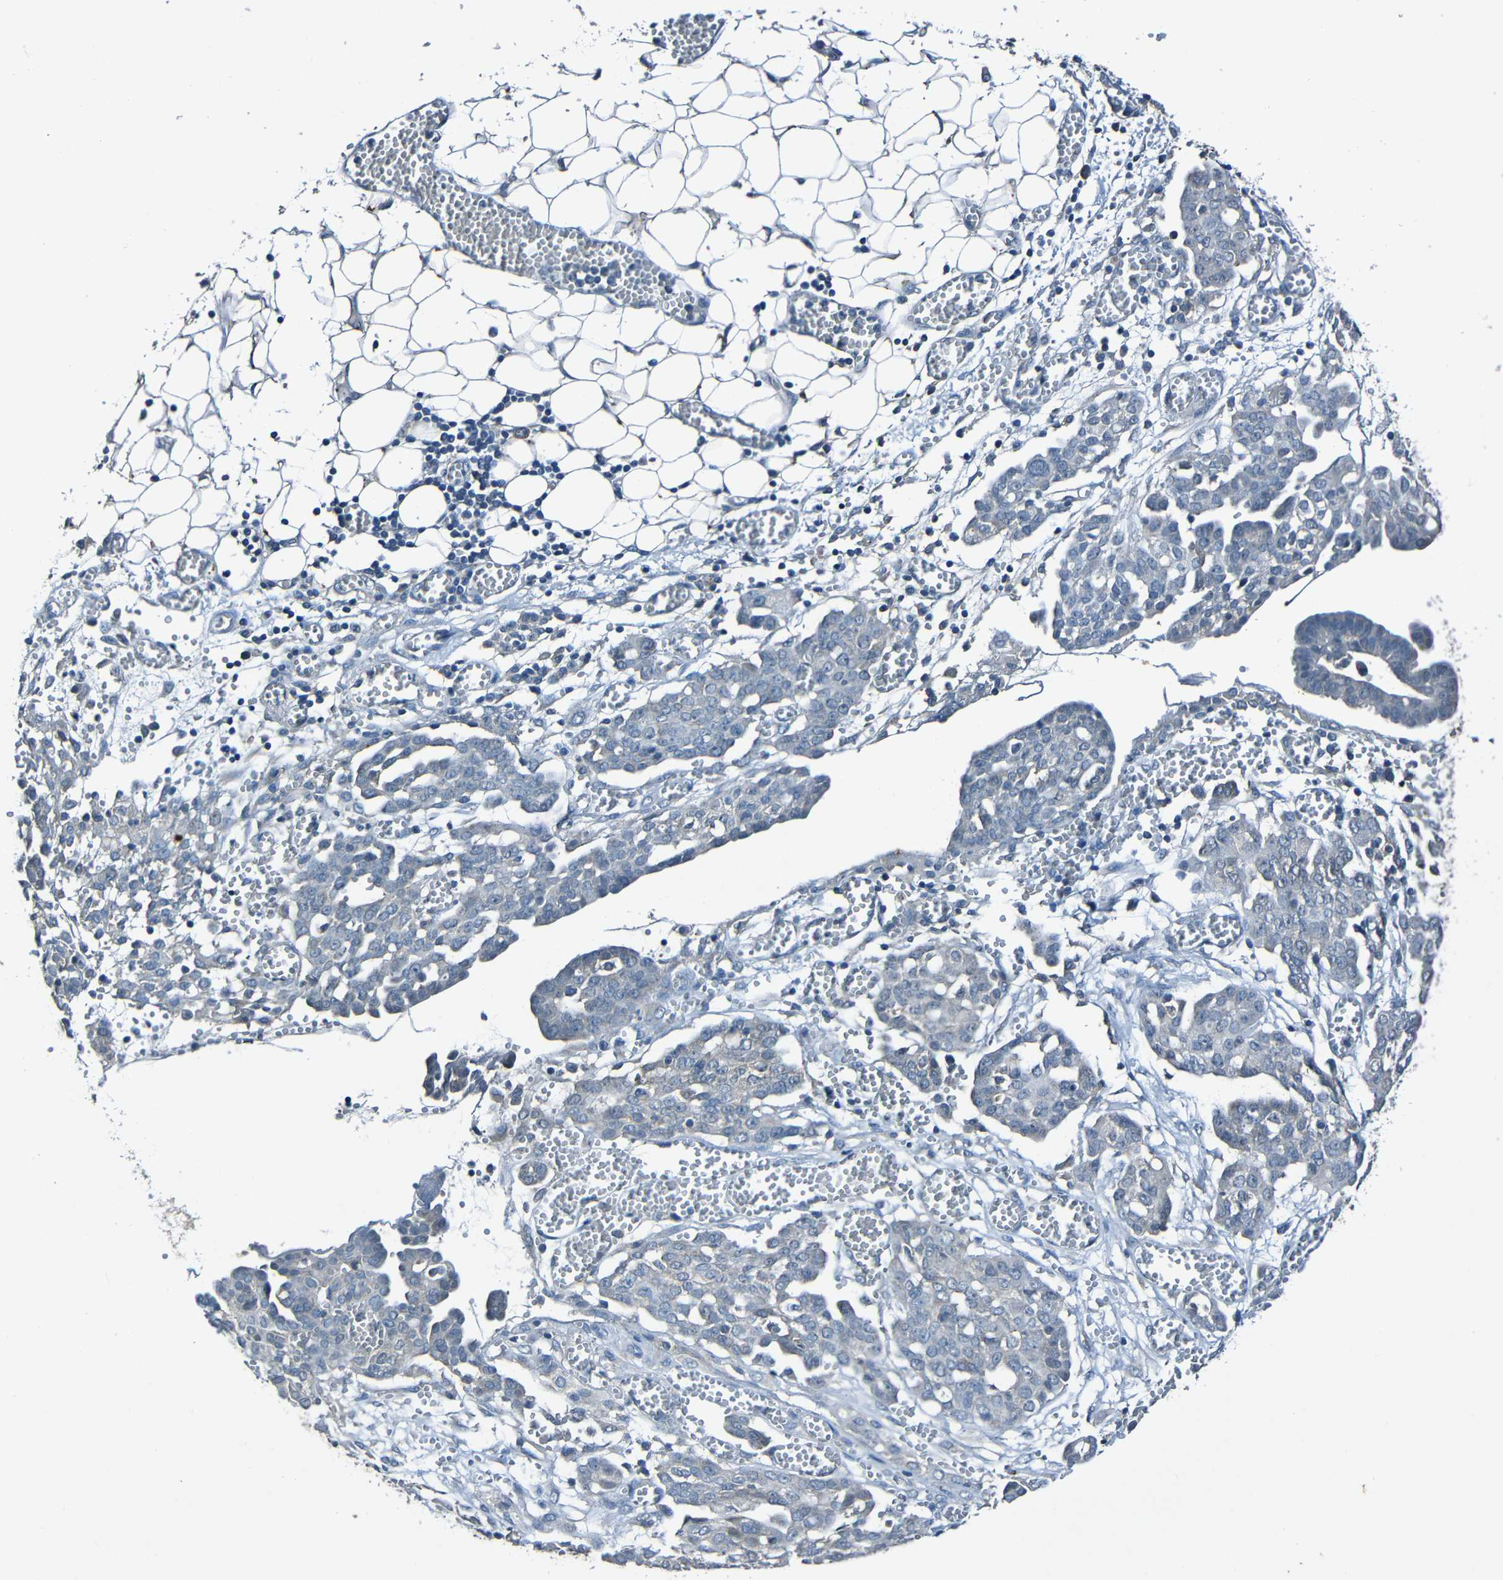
{"staining": {"intensity": "negative", "quantity": "none", "location": "none"}, "tissue": "ovarian cancer", "cell_type": "Tumor cells", "image_type": "cancer", "snomed": [{"axis": "morphology", "description": "Cystadenocarcinoma, serous, NOS"}, {"axis": "topography", "description": "Soft tissue"}, {"axis": "topography", "description": "Ovary"}], "caption": "Photomicrograph shows no significant protein expression in tumor cells of ovarian serous cystadenocarcinoma.", "gene": "LRRC70", "patient": {"sex": "female", "age": 57}}